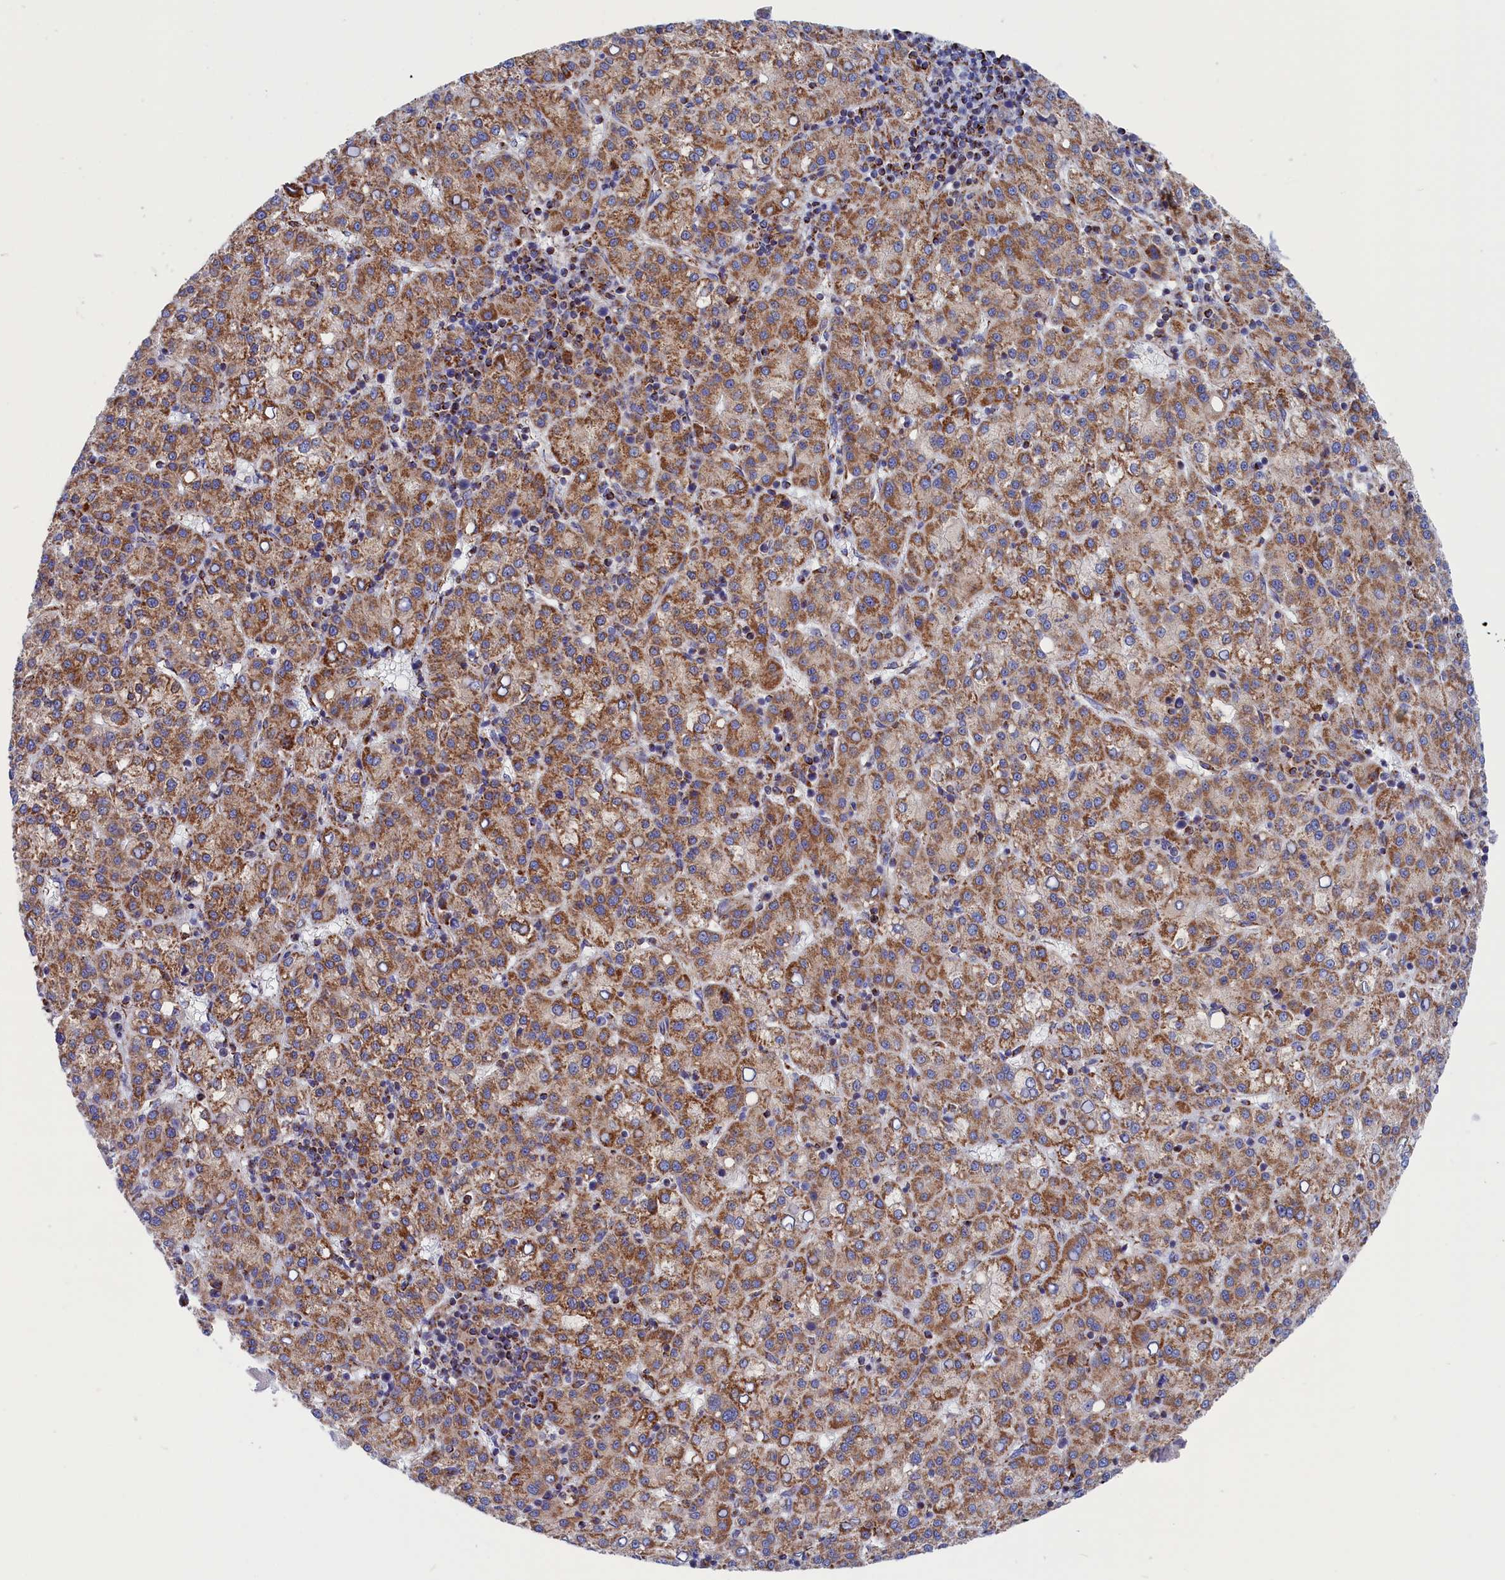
{"staining": {"intensity": "moderate", "quantity": ">75%", "location": "cytoplasmic/membranous"}, "tissue": "liver cancer", "cell_type": "Tumor cells", "image_type": "cancer", "snomed": [{"axis": "morphology", "description": "Carcinoma, Hepatocellular, NOS"}, {"axis": "topography", "description": "Liver"}], "caption": "Human hepatocellular carcinoma (liver) stained with a protein marker exhibits moderate staining in tumor cells.", "gene": "WDR83", "patient": {"sex": "female", "age": 58}}